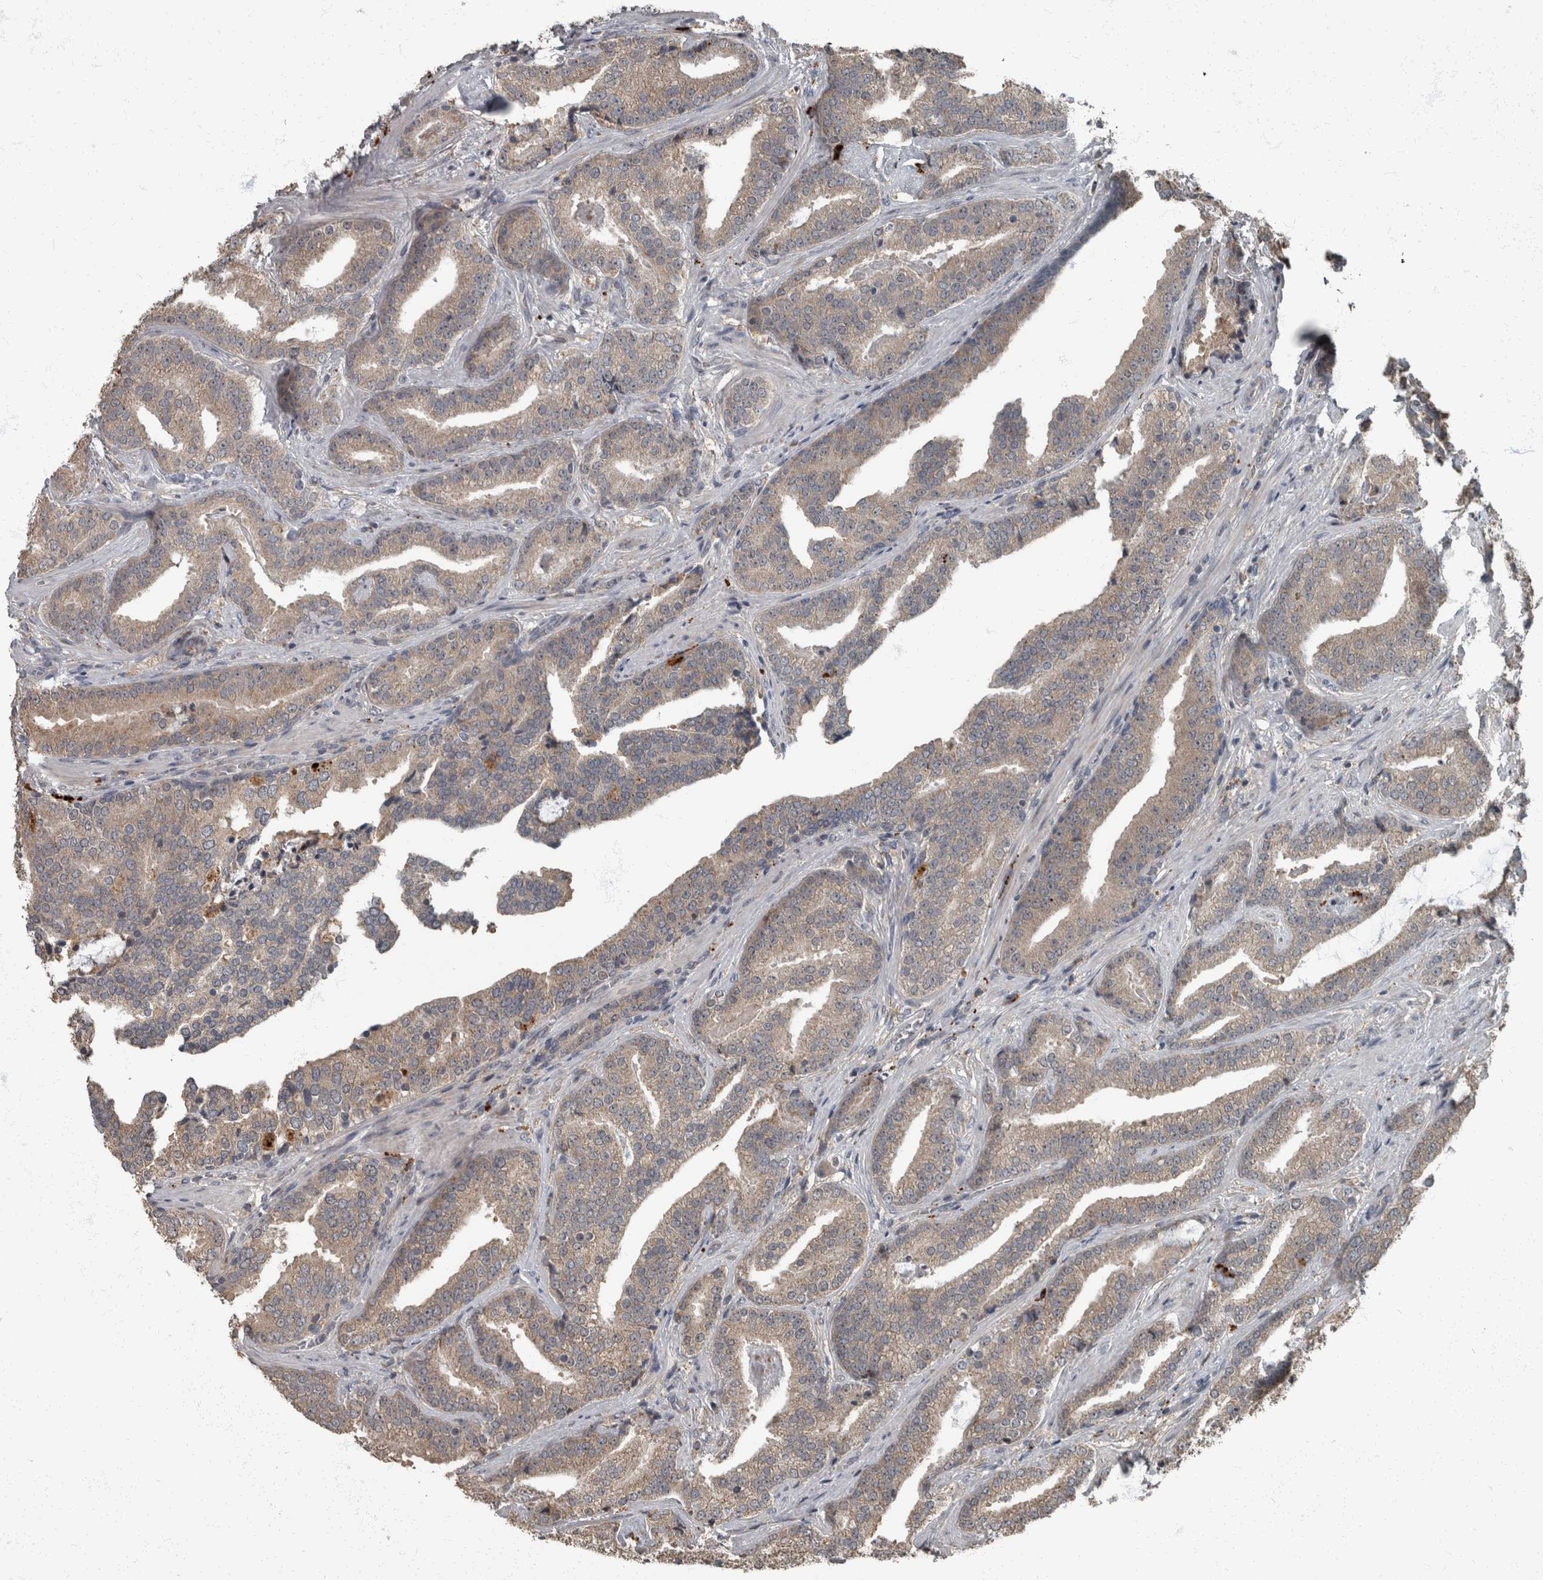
{"staining": {"intensity": "weak", "quantity": ">75%", "location": "cytoplasmic/membranous"}, "tissue": "prostate cancer", "cell_type": "Tumor cells", "image_type": "cancer", "snomed": [{"axis": "morphology", "description": "Adenocarcinoma, Low grade"}, {"axis": "topography", "description": "Prostate"}], "caption": "About >75% of tumor cells in prostate cancer (adenocarcinoma (low-grade)) show weak cytoplasmic/membranous protein positivity as visualized by brown immunohistochemical staining.", "gene": "RABGGTB", "patient": {"sex": "male", "age": 67}}